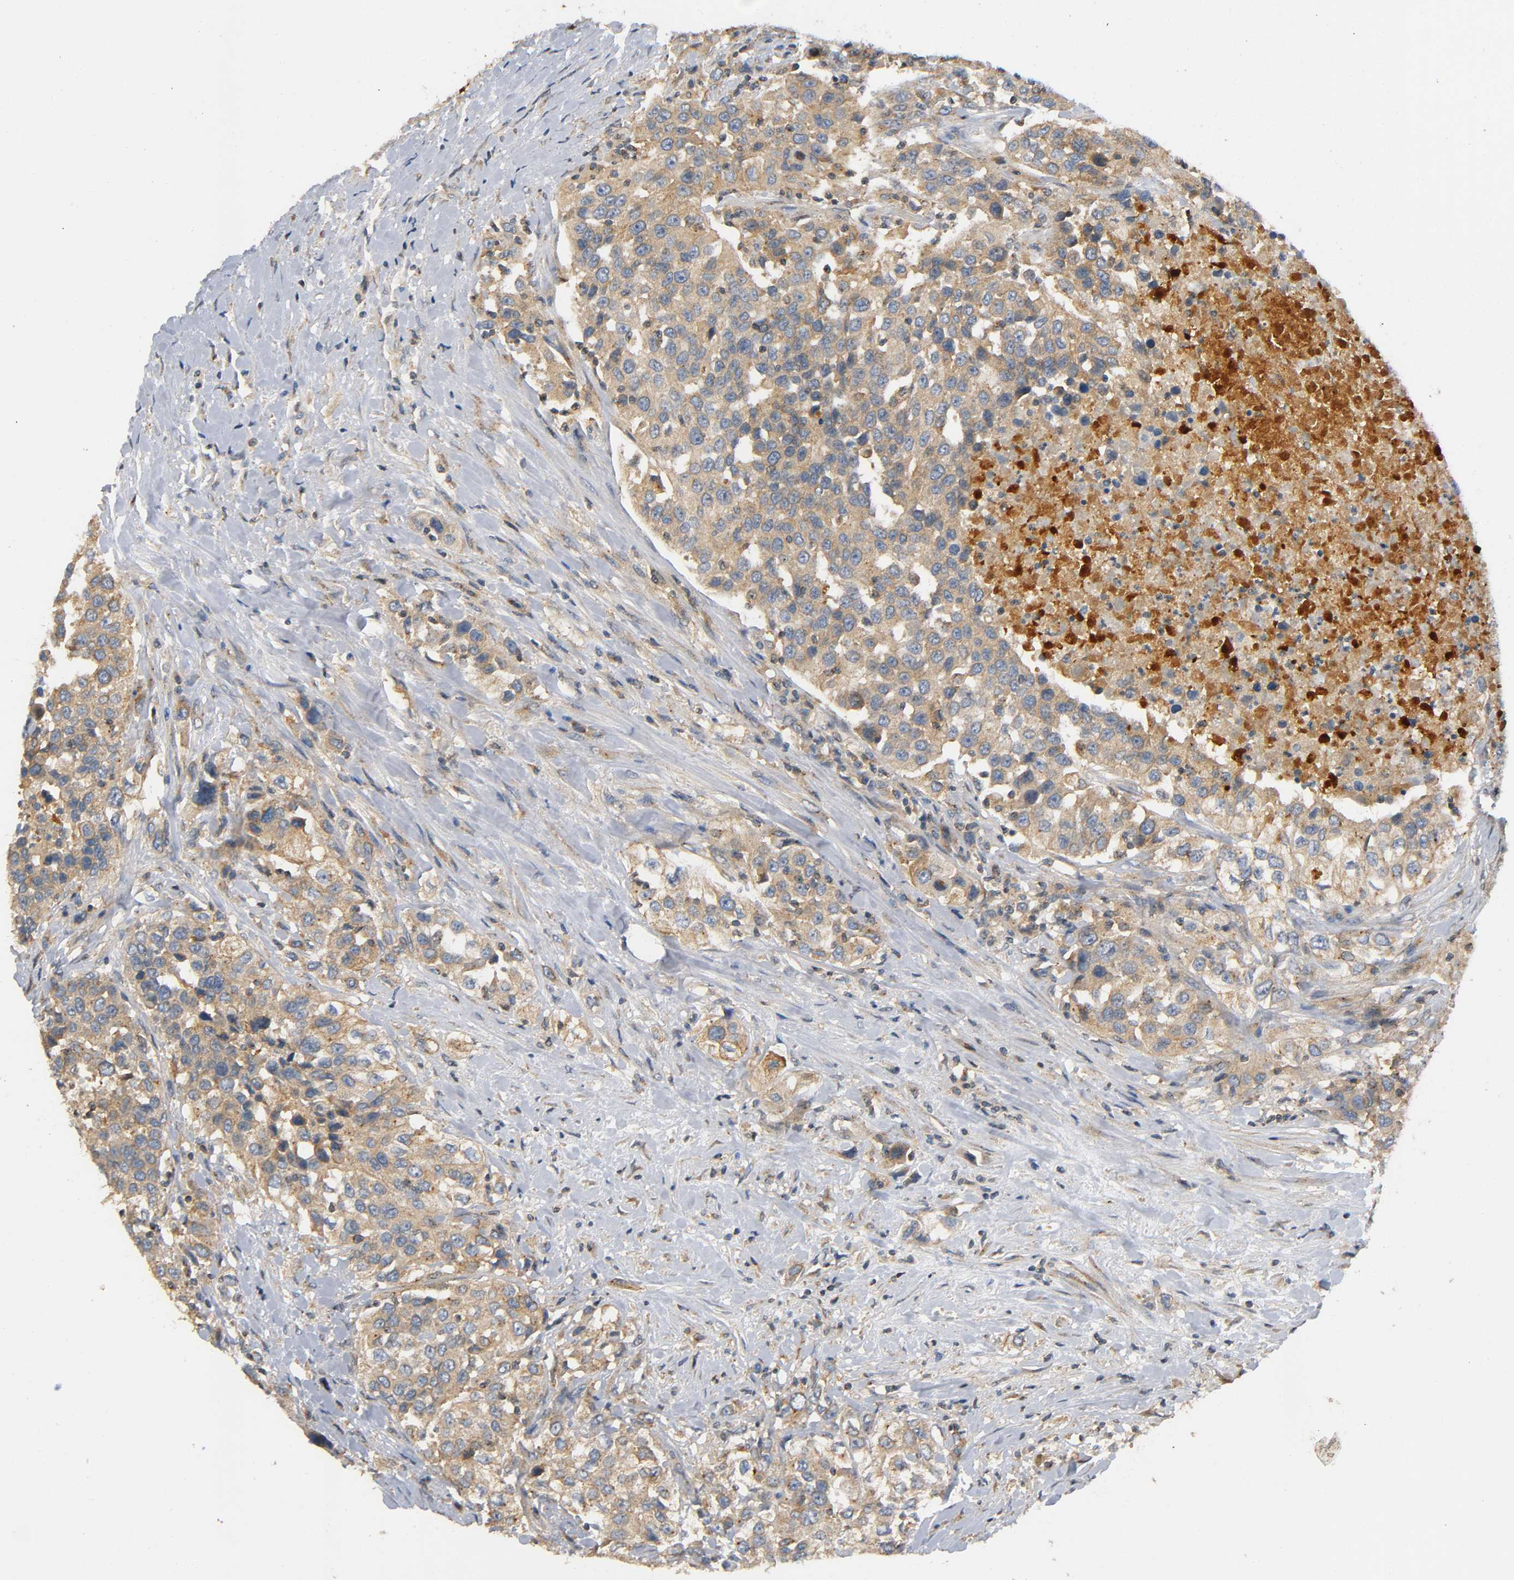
{"staining": {"intensity": "moderate", "quantity": ">75%", "location": "cytoplasmic/membranous"}, "tissue": "urothelial cancer", "cell_type": "Tumor cells", "image_type": "cancer", "snomed": [{"axis": "morphology", "description": "Urothelial carcinoma, High grade"}, {"axis": "topography", "description": "Urinary bladder"}], "caption": "Immunohistochemical staining of human high-grade urothelial carcinoma reveals moderate cytoplasmic/membranous protein positivity in approximately >75% of tumor cells.", "gene": "IKBKB", "patient": {"sex": "female", "age": 80}}